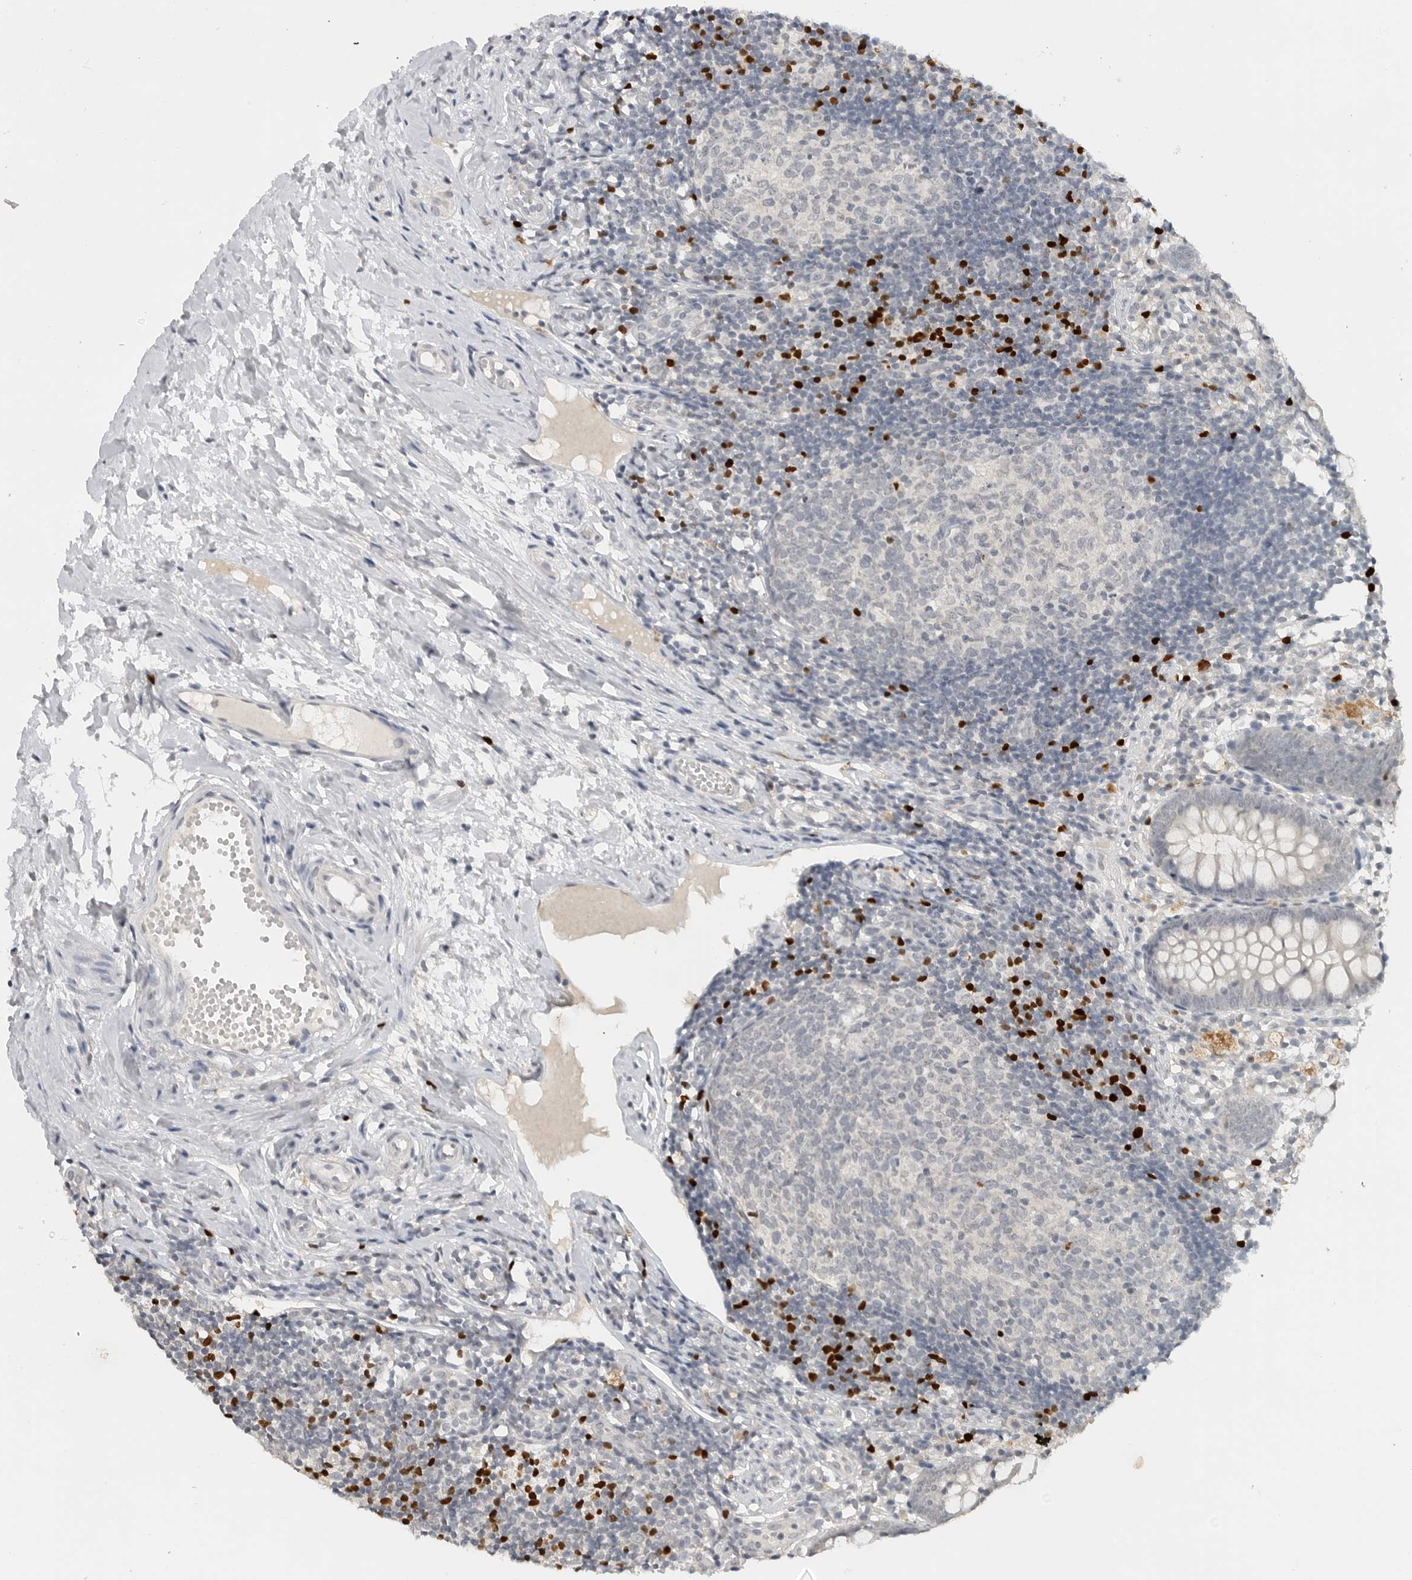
{"staining": {"intensity": "negative", "quantity": "none", "location": "none"}, "tissue": "appendix", "cell_type": "Glandular cells", "image_type": "normal", "snomed": [{"axis": "morphology", "description": "Normal tissue, NOS"}, {"axis": "topography", "description": "Appendix"}], "caption": "Photomicrograph shows no significant protein positivity in glandular cells of normal appendix.", "gene": "FOXP3", "patient": {"sex": "female", "age": 20}}